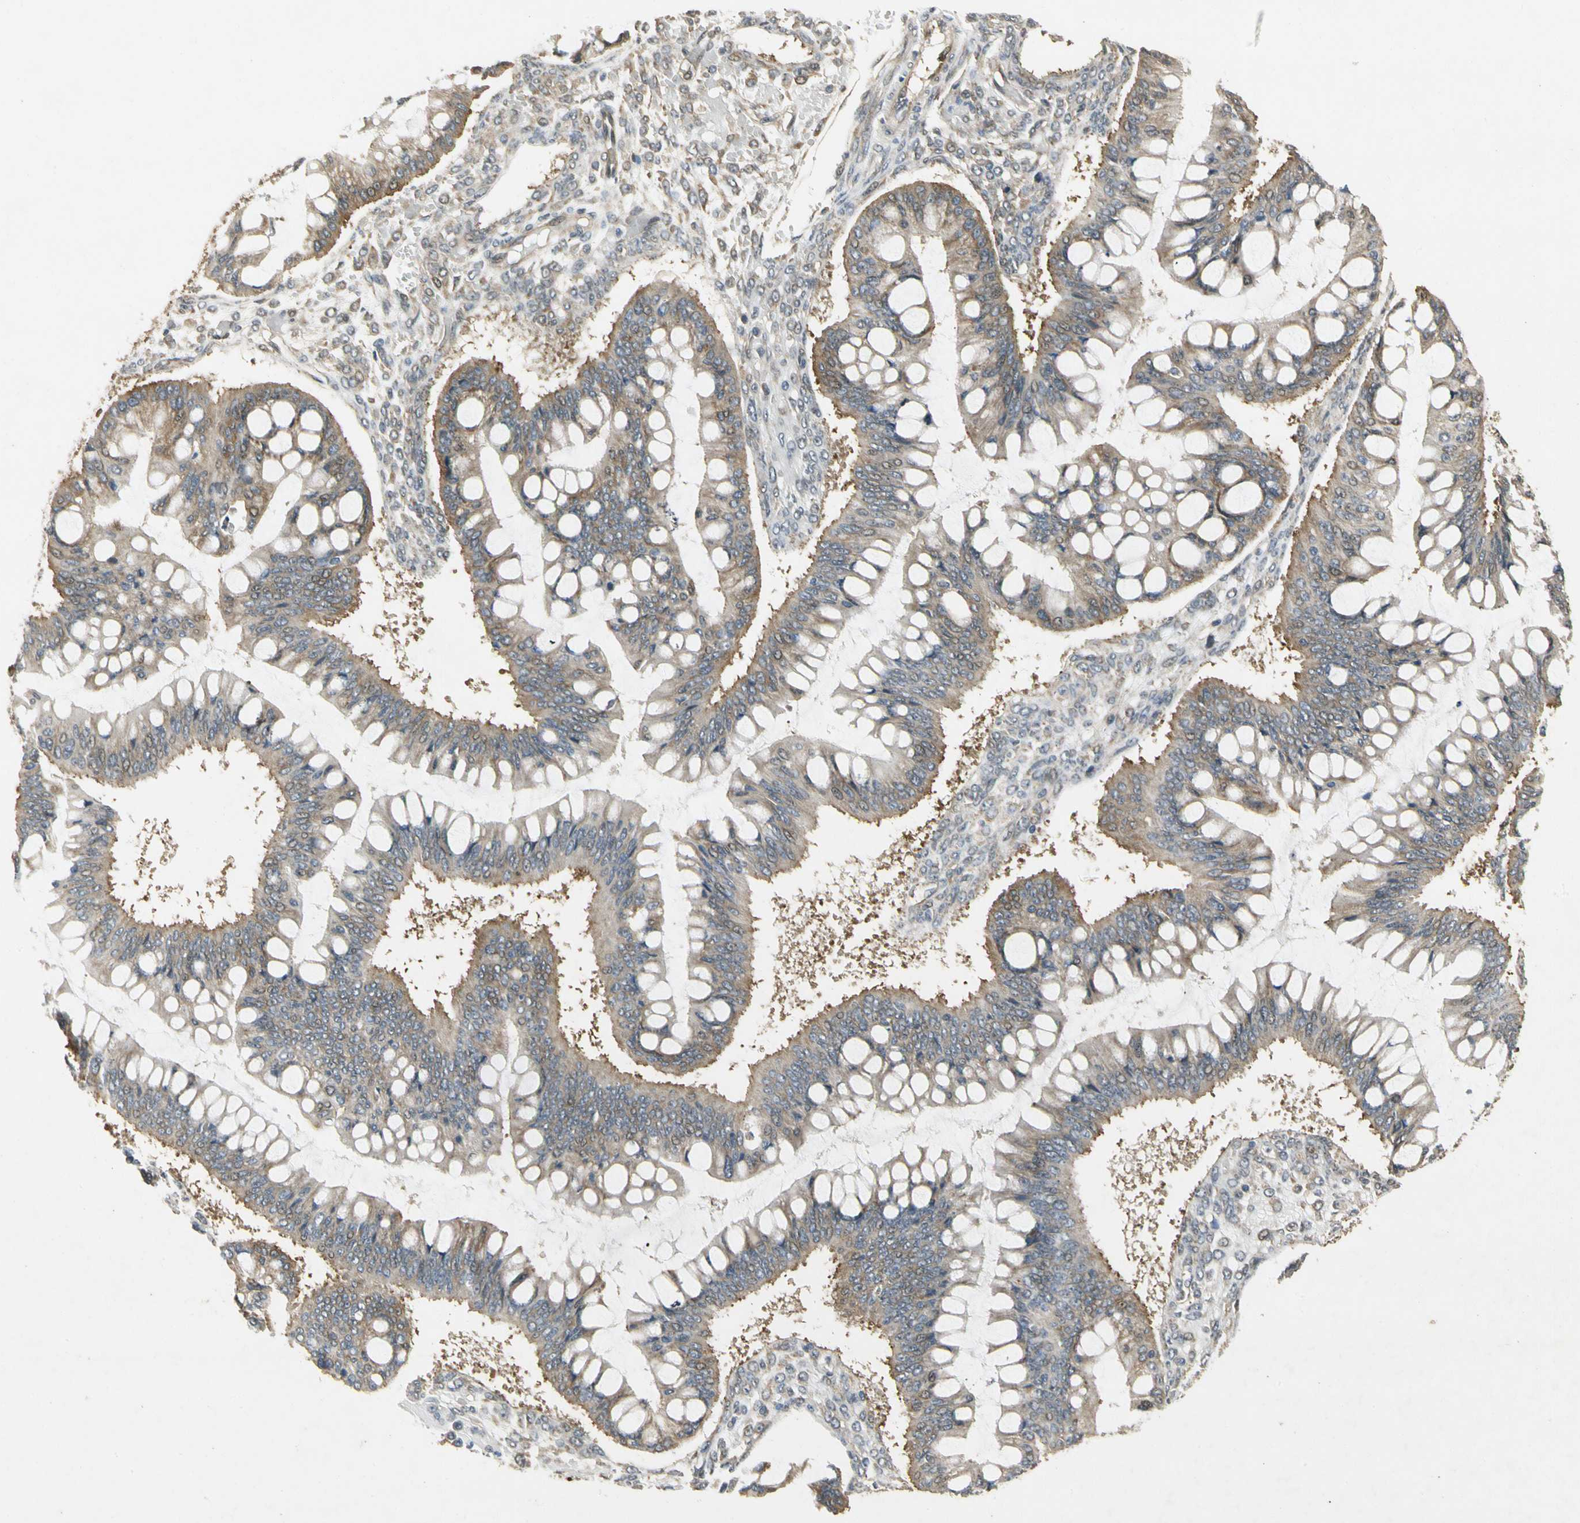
{"staining": {"intensity": "weak", "quantity": ">75%", "location": "cytoplasmic/membranous"}, "tissue": "ovarian cancer", "cell_type": "Tumor cells", "image_type": "cancer", "snomed": [{"axis": "morphology", "description": "Cystadenocarcinoma, mucinous, NOS"}, {"axis": "topography", "description": "Ovary"}], "caption": "Weak cytoplasmic/membranous staining for a protein is present in approximately >75% of tumor cells of ovarian cancer (mucinous cystadenocarcinoma) using immunohistochemistry (IHC).", "gene": "EIF1AX", "patient": {"sex": "female", "age": 73}}